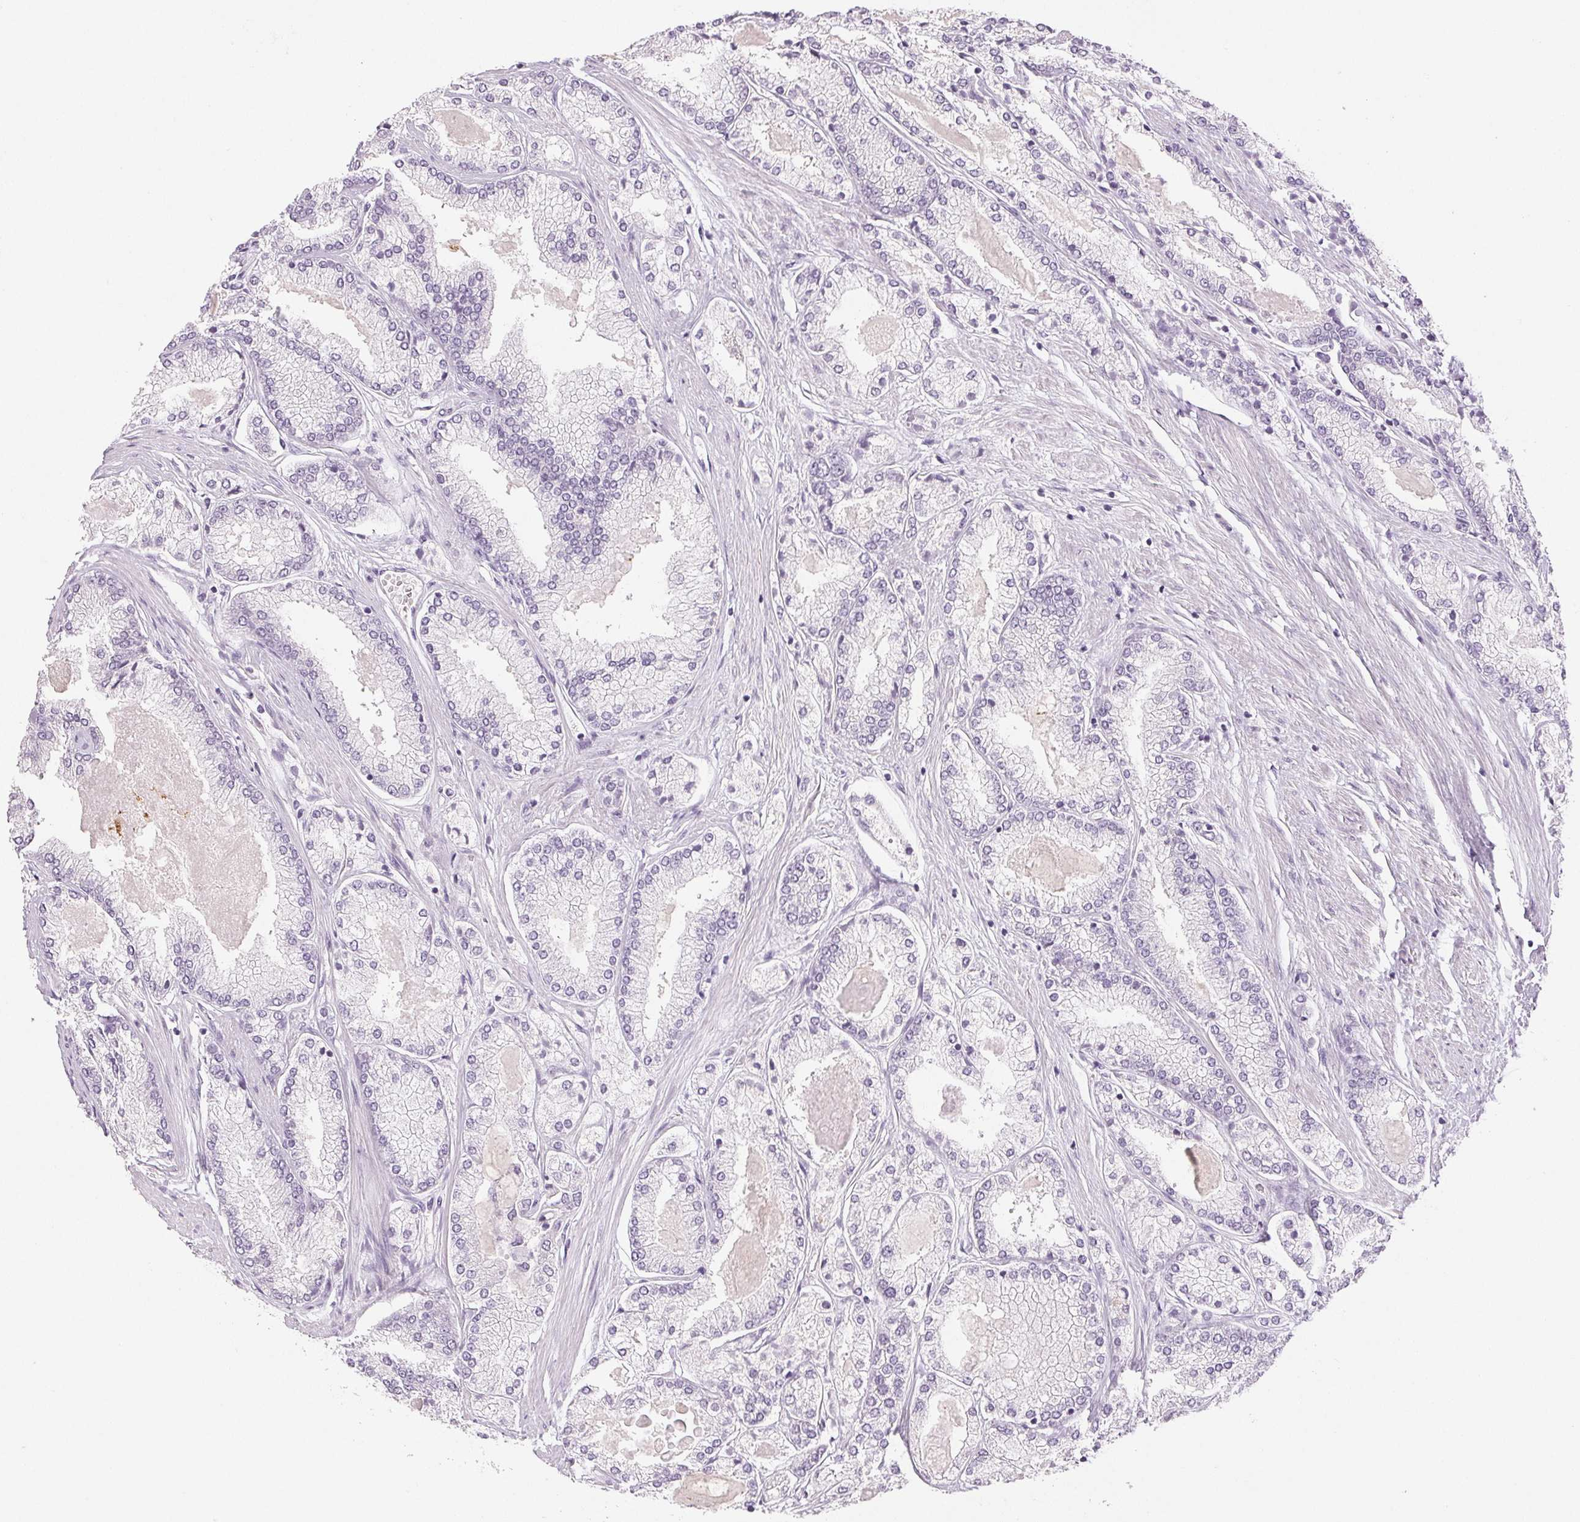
{"staining": {"intensity": "negative", "quantity": "none", "location": "none"}, "tissue": "prostate cancer", "cell_type": "Tumor cells", "image_type": "cancer", "snomed": [{"axis": "morphology", "description": "Adenocarcinoma, High grade"}, {"axis": "topography", "description": "Prostate"}], "caption": "DAB immunohistochemical staining of prostate cancer (high-grade adenocarcinoma) displays no significant positivity in tumor cells.", "gene": "LTF", "patient": {"sex": "male", "age": 68}}